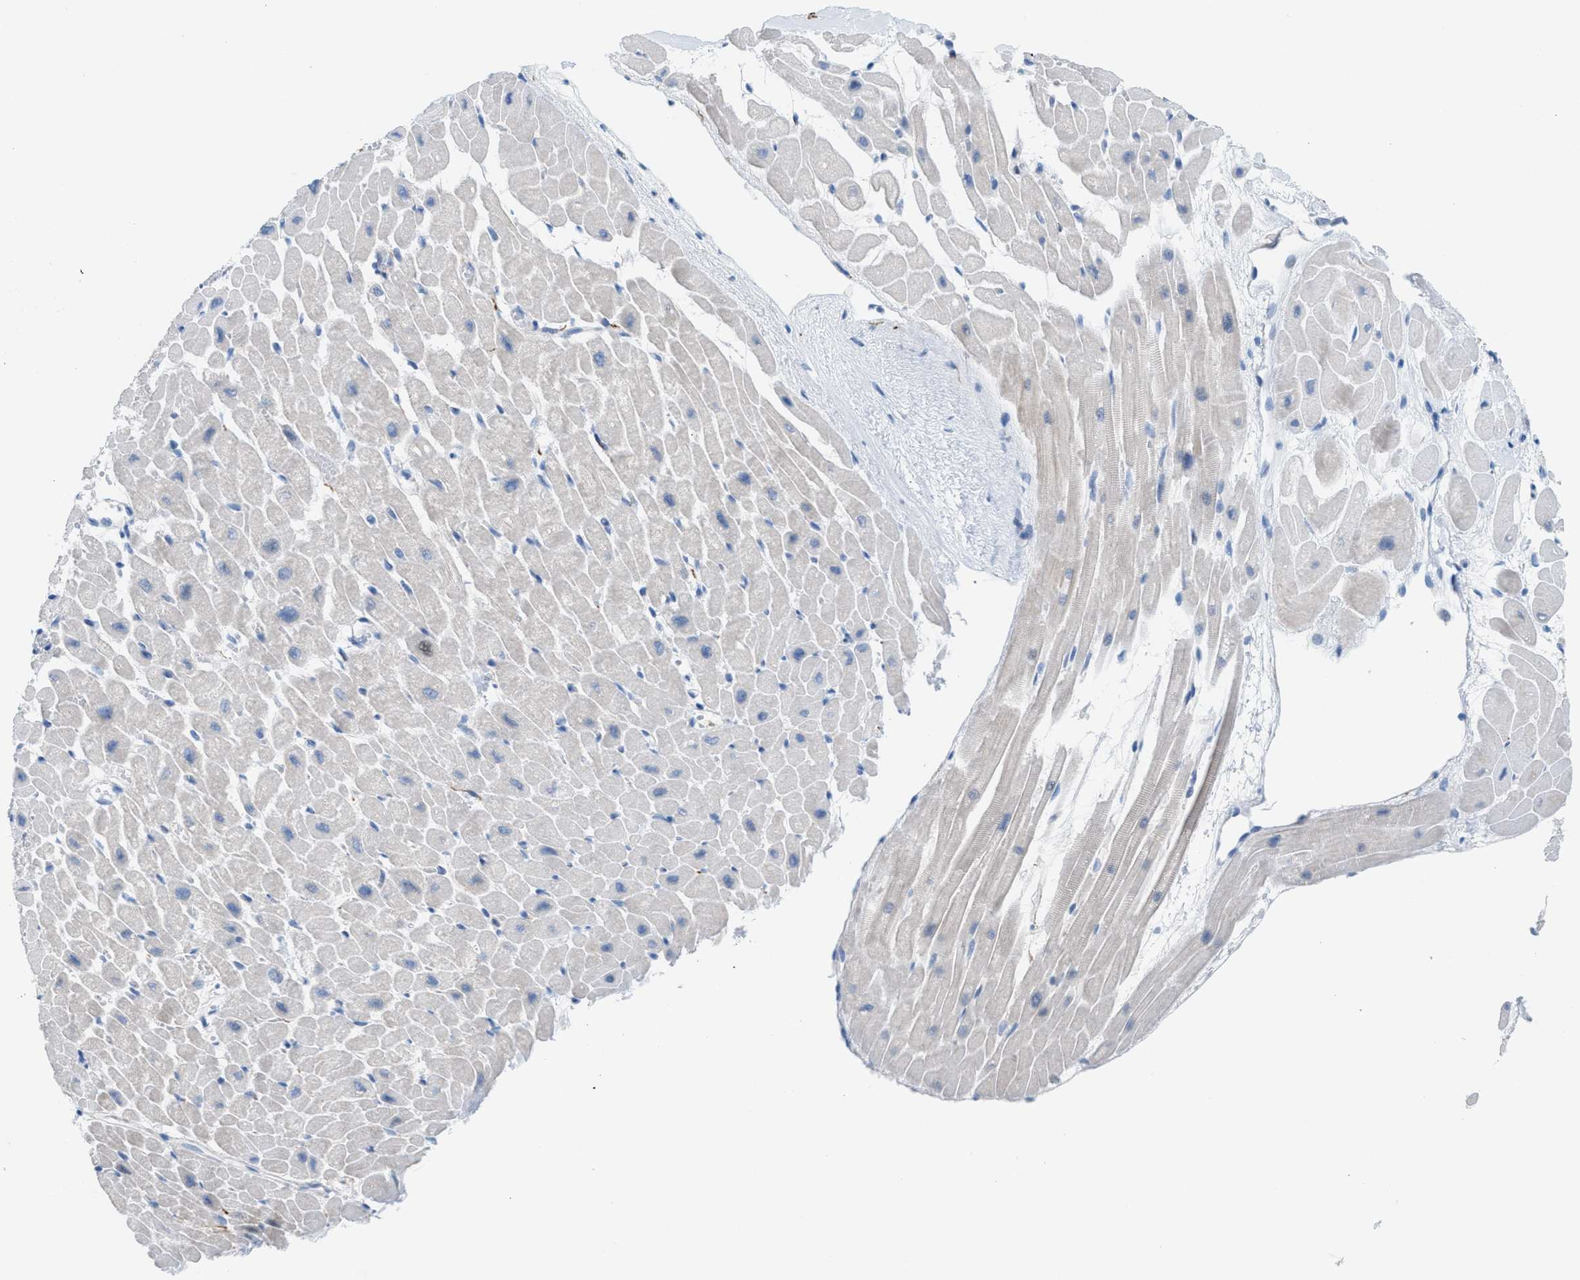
{"staining": {"intensity": "weak", "quantity": "<25%", "location": "cytoplasmic/membranous"}, "tissue": "heart muscle", "cell_type": "Cardiomyocytes", "image_type": "normal", "snomed": [{"axis": "morphology", "description": "Normal tissue, NOS"}, {"axis": "topography", "description": "Heart"}], "caption": "The histopathology image shows no significant positivity in cardiomyocytes of heart muscle.", "gene": "PPM1D", "patient": {"sex": "male", "age": 45}}